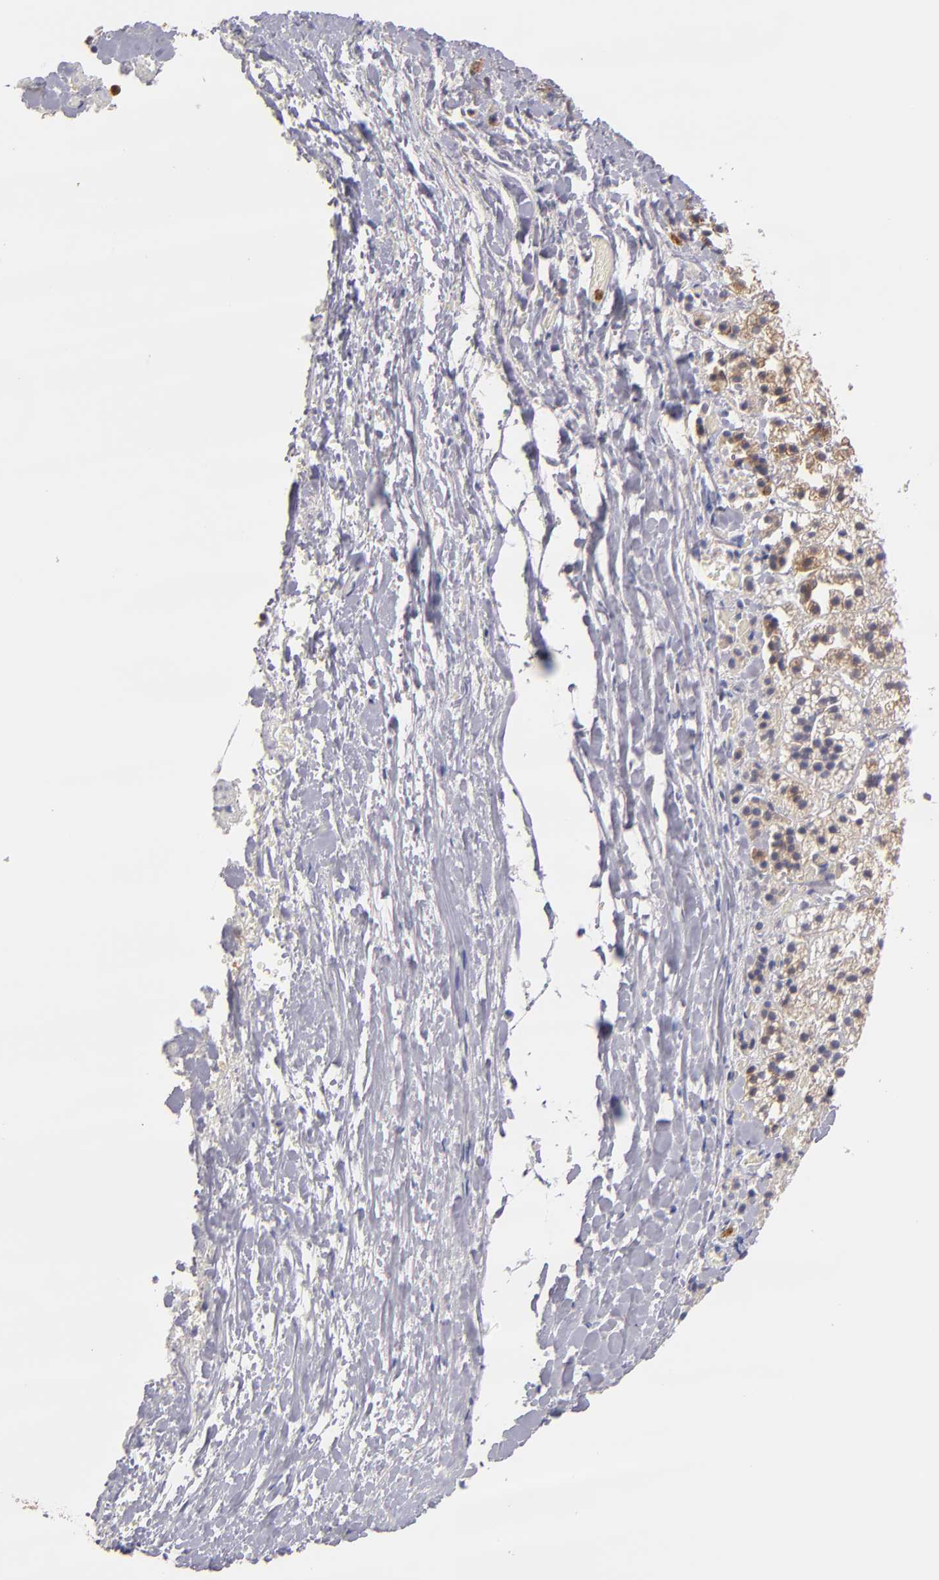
{"staining": {"intensity": "weak", "quantity": "25%-75%", "location": "cytoplasmic/membranous"}, "tissue": "adrenal gland", "cell_type": "Glandular cells", "image_type": "normal", "snomed": [{"axis": "morphology", "description": "Normal tissue, NOS"}, {"axis": "topography", "description": "Adrenal gland"}], "caption": "This photomicrograph displays IHC staining of benign human adrenal gland, with low weak cytoplasmic/membranous staining in about 25%-75% of glandular cells.", "gene": "PRKCD", "patient": {"sex": "female", "age": 44}}